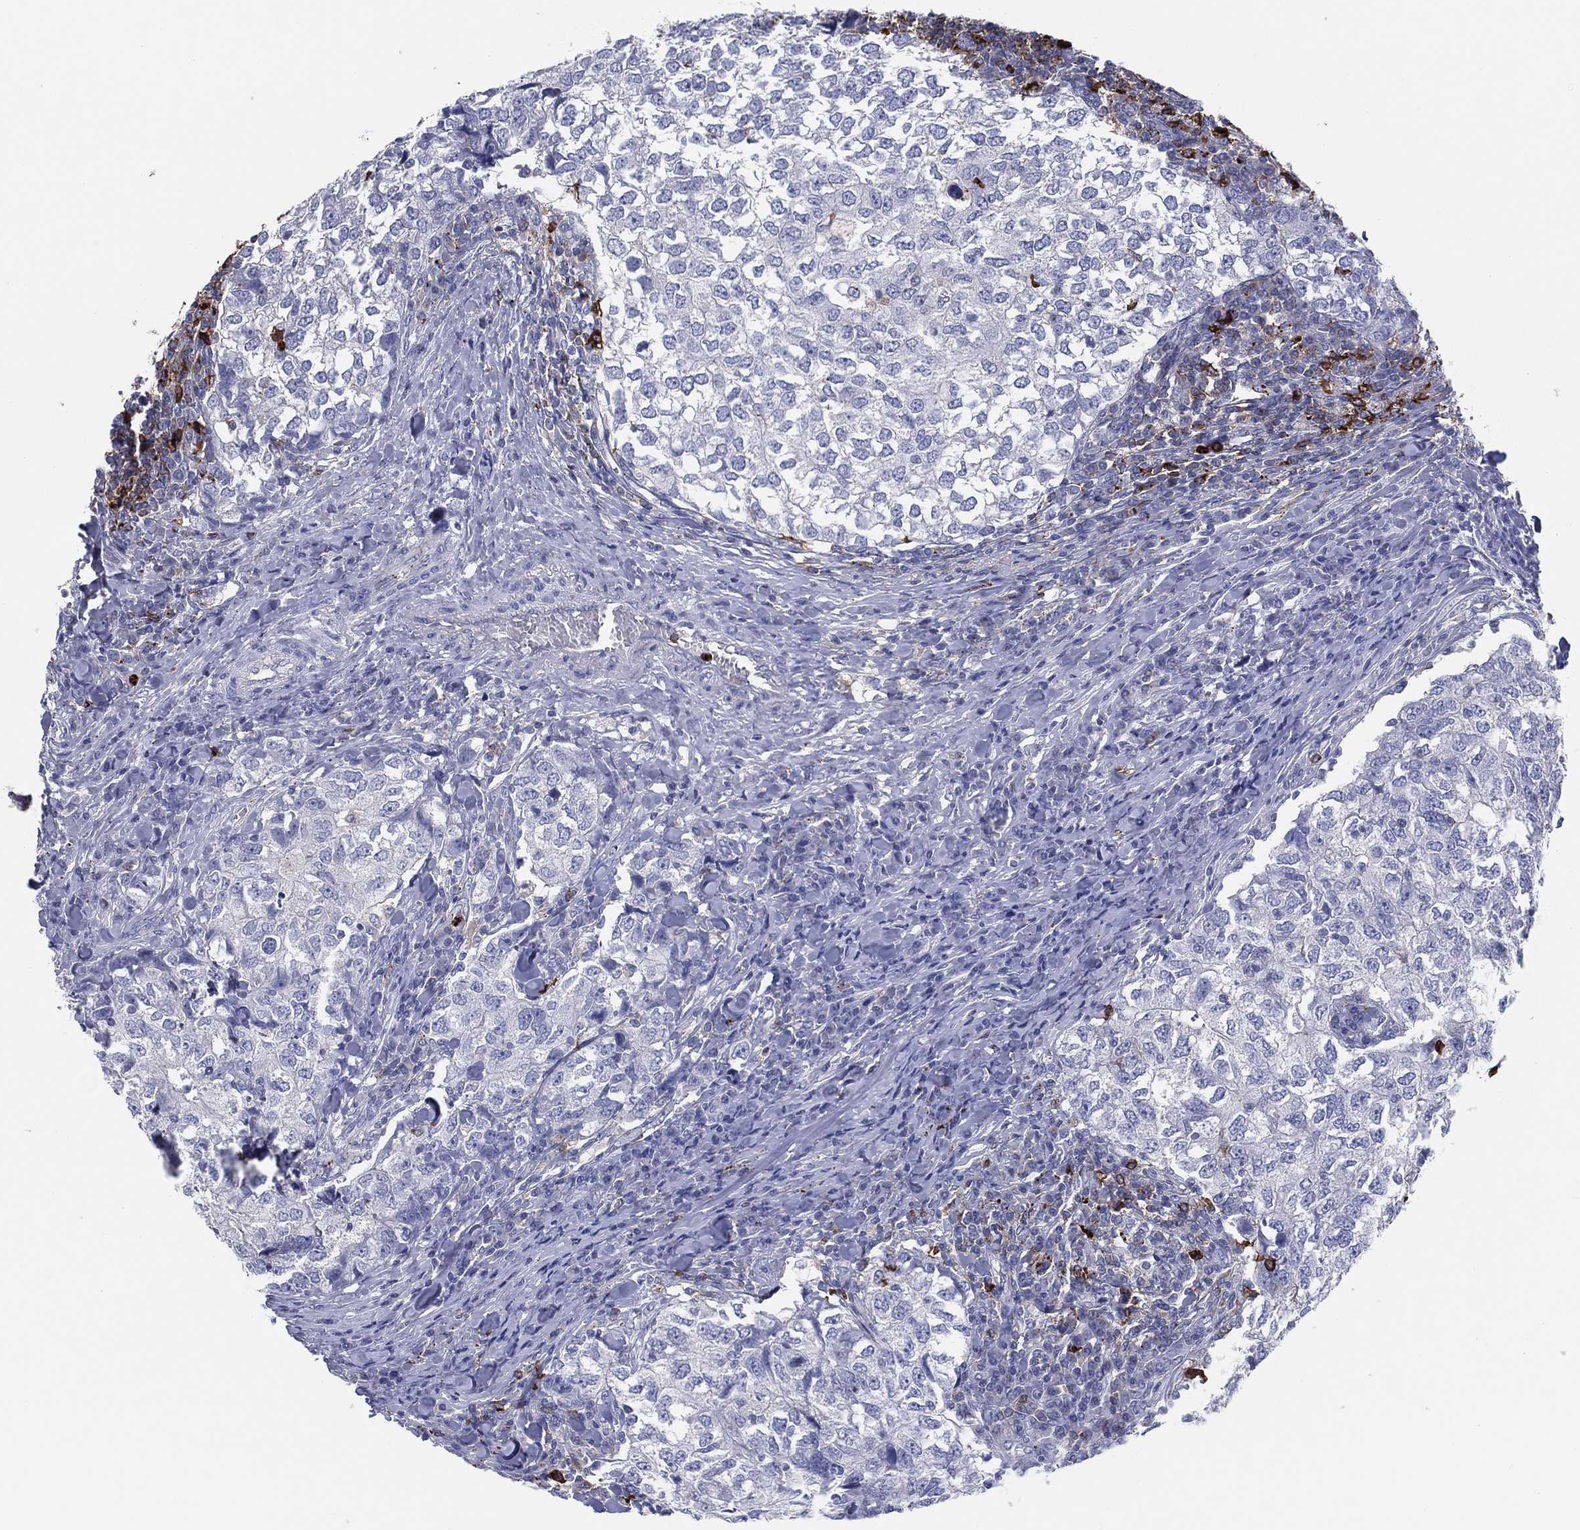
{"staining": {"intensity": "negative", "quantity": "none", "location": "none"}, "tissue": "breast cancer", "cell_type": "Tumor cells", "image_type": "cancer", "snomed": [{"axis": "morphology", "description": "Duct carcinoma"}, {"axis": "topography", "description": "Breast"}], "caption": "Tumor cells show no significant protein positivity in breast cancer. (Brightfield microscopy of DAB immunohistochemistry at high magnification).", "gene": "PLAC8", "patient": {"sex": "female", "age": 30}}